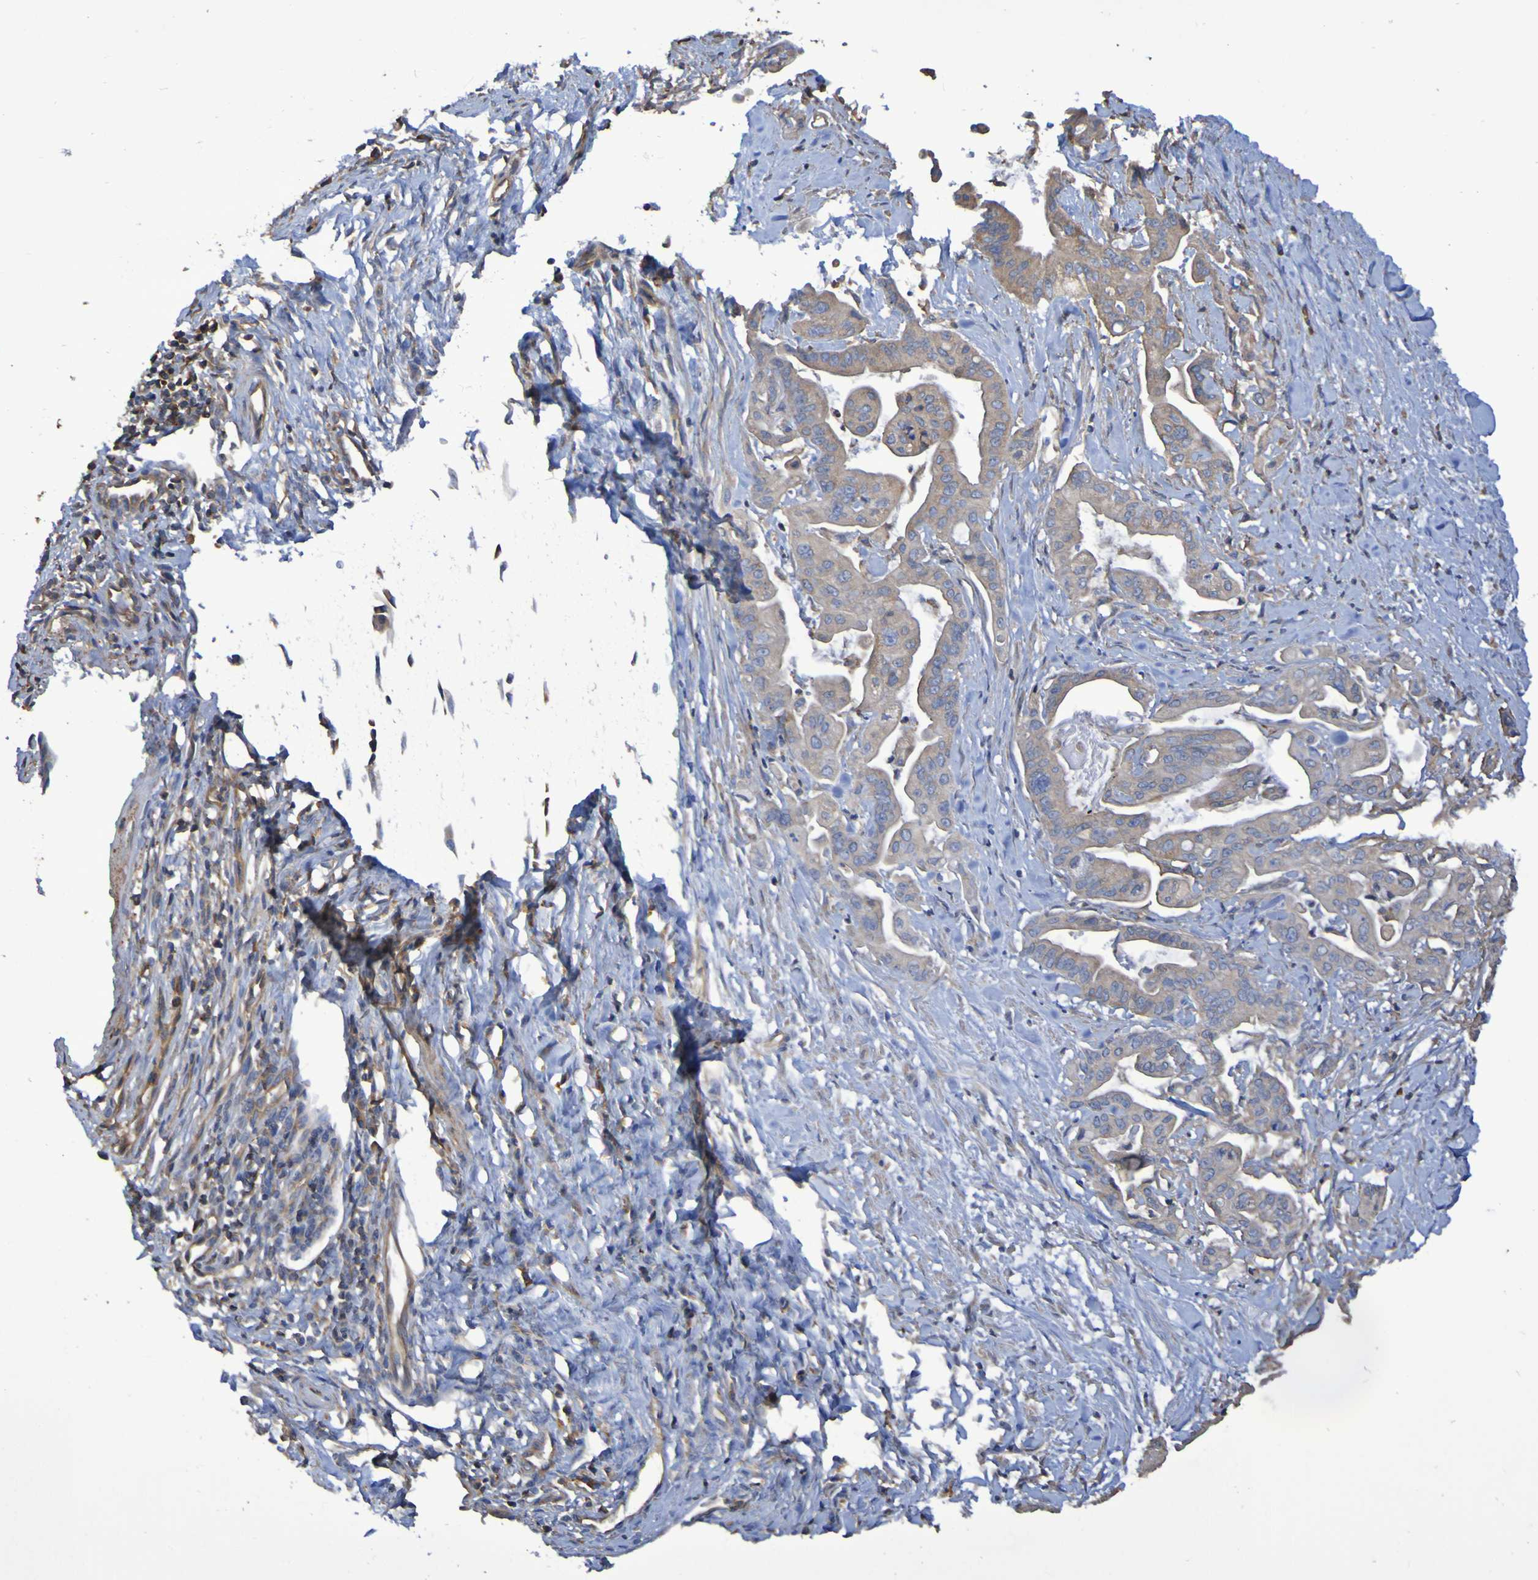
{"staining": {"intensity": "weak", "quantity": ">75%", "location": "cytoplasmic/membranous"}, "tissue": "pancreatic cancer", "cell_type": "Tumor cells", "image_type": "cancer", "snomed": [{"axis": "morphology", "description": "Adenocarcinoma, NOS"}, {"axis": "topography", "description": "Pancreas"}], "caption": "A histopathology image of human adenocarcinoma (pancreatic) stained for a protein shows weak cytoplasmic/membranous brown staining in tumor cells. The staining was performed using DAB (3,3'-diaminobenzidine) to visualize the protein expression in brown, while the nuclei were stained in blue with hematoxylin (Magnification: 20x).", "gene": "SYNJ1", "patient": {"sex": "female", "age": 75}}